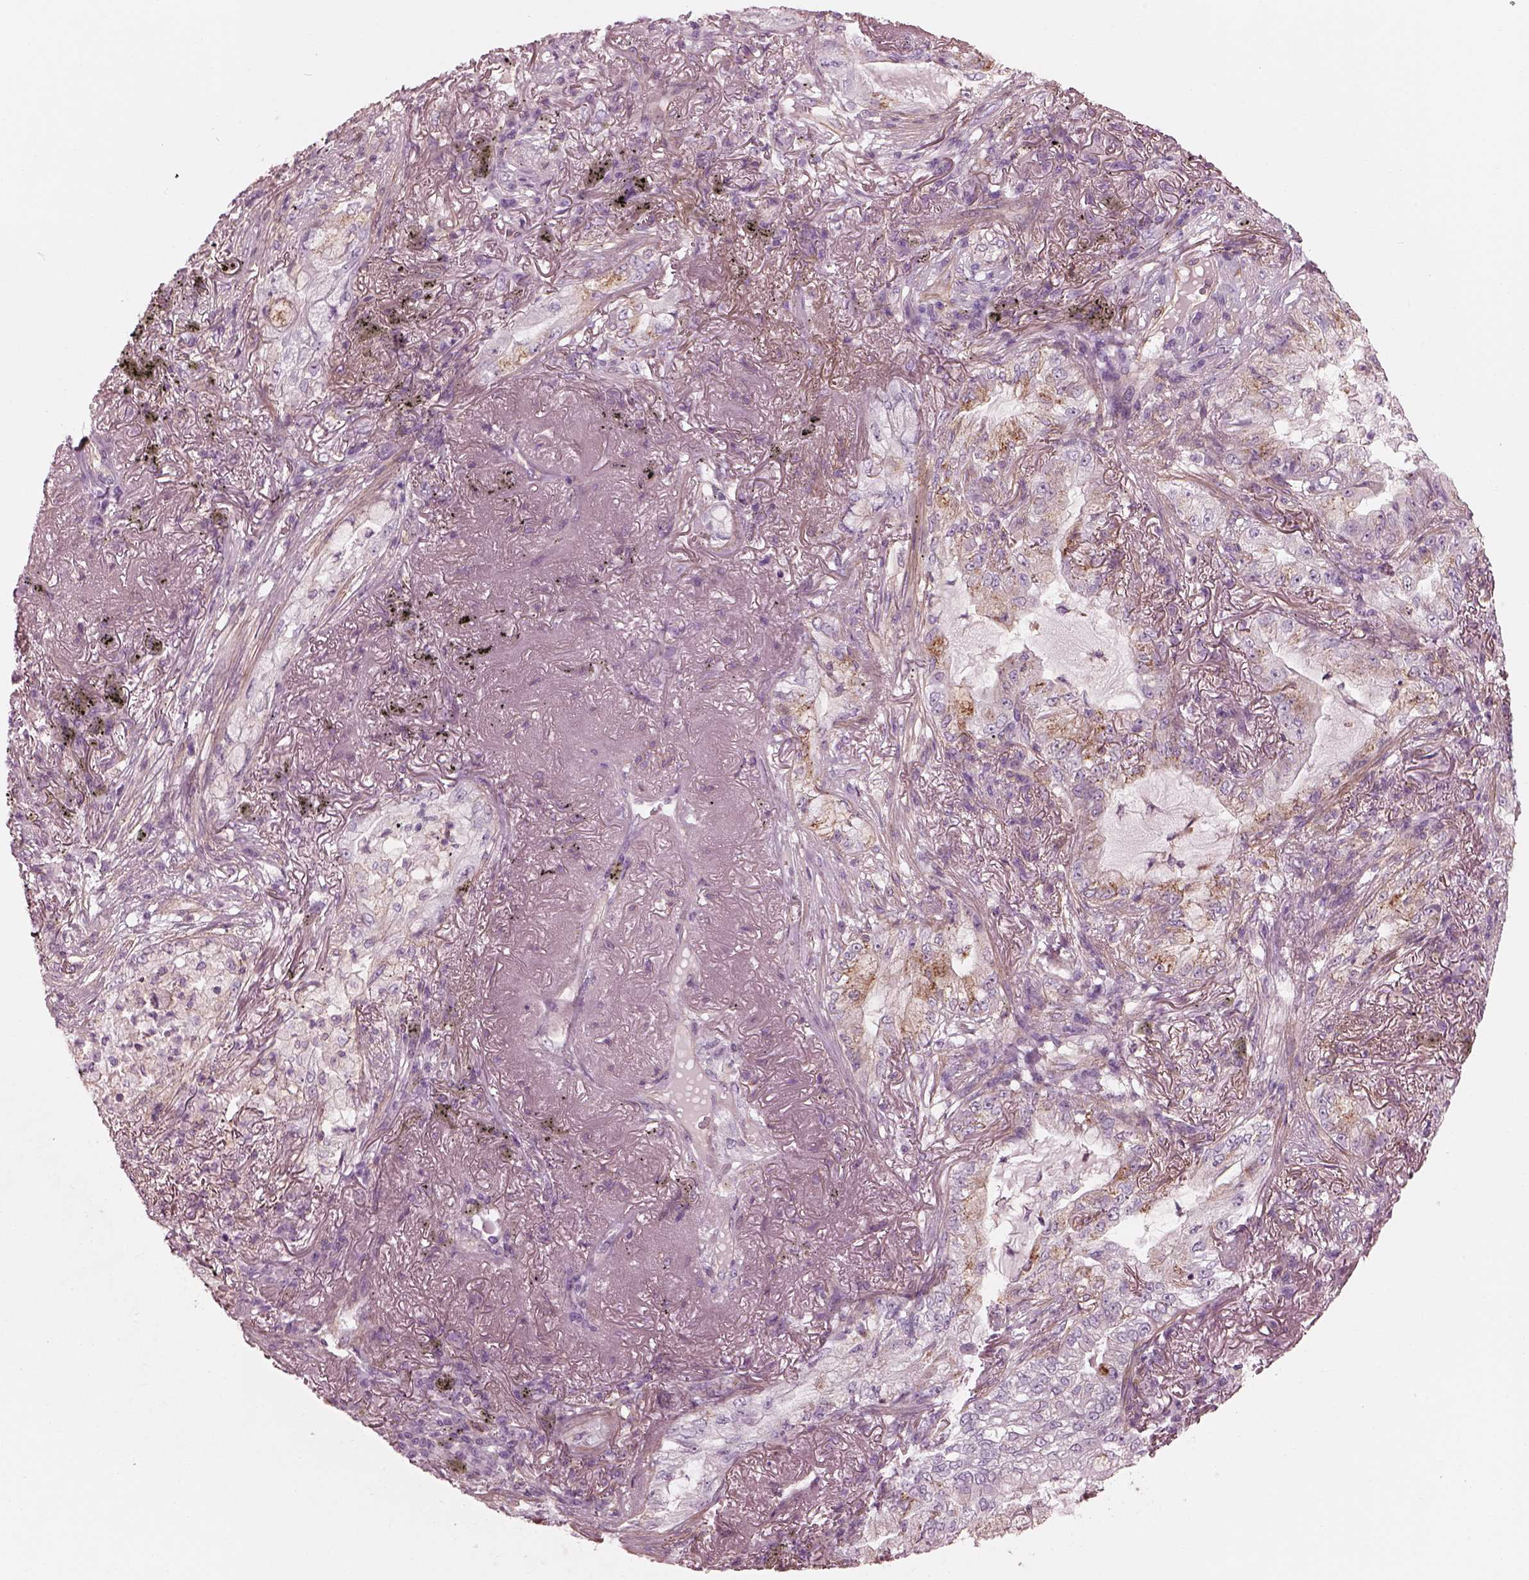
{"staining": {"intensity": "strong", "quantity": "<25%", "location": "cytoplasmic/membranous"}, "tissue": "lung cancer", "cell_type": "Tumor cells", "image_type": "cancer", "snomed": [{"axis": "morphology", "description": "Adenocarcinoma, NOS"}, {"axis": "topography", "description": "Lung"}], "caption": "About <25% of tumor cells in human adenocarcinoma (lung) display strong cytoplasmic/membranous protein staining as visualized by brown immunohistochemical staining.", "gene": "ELAPOR1", "patient": {"sex": "female", "age": 73}}